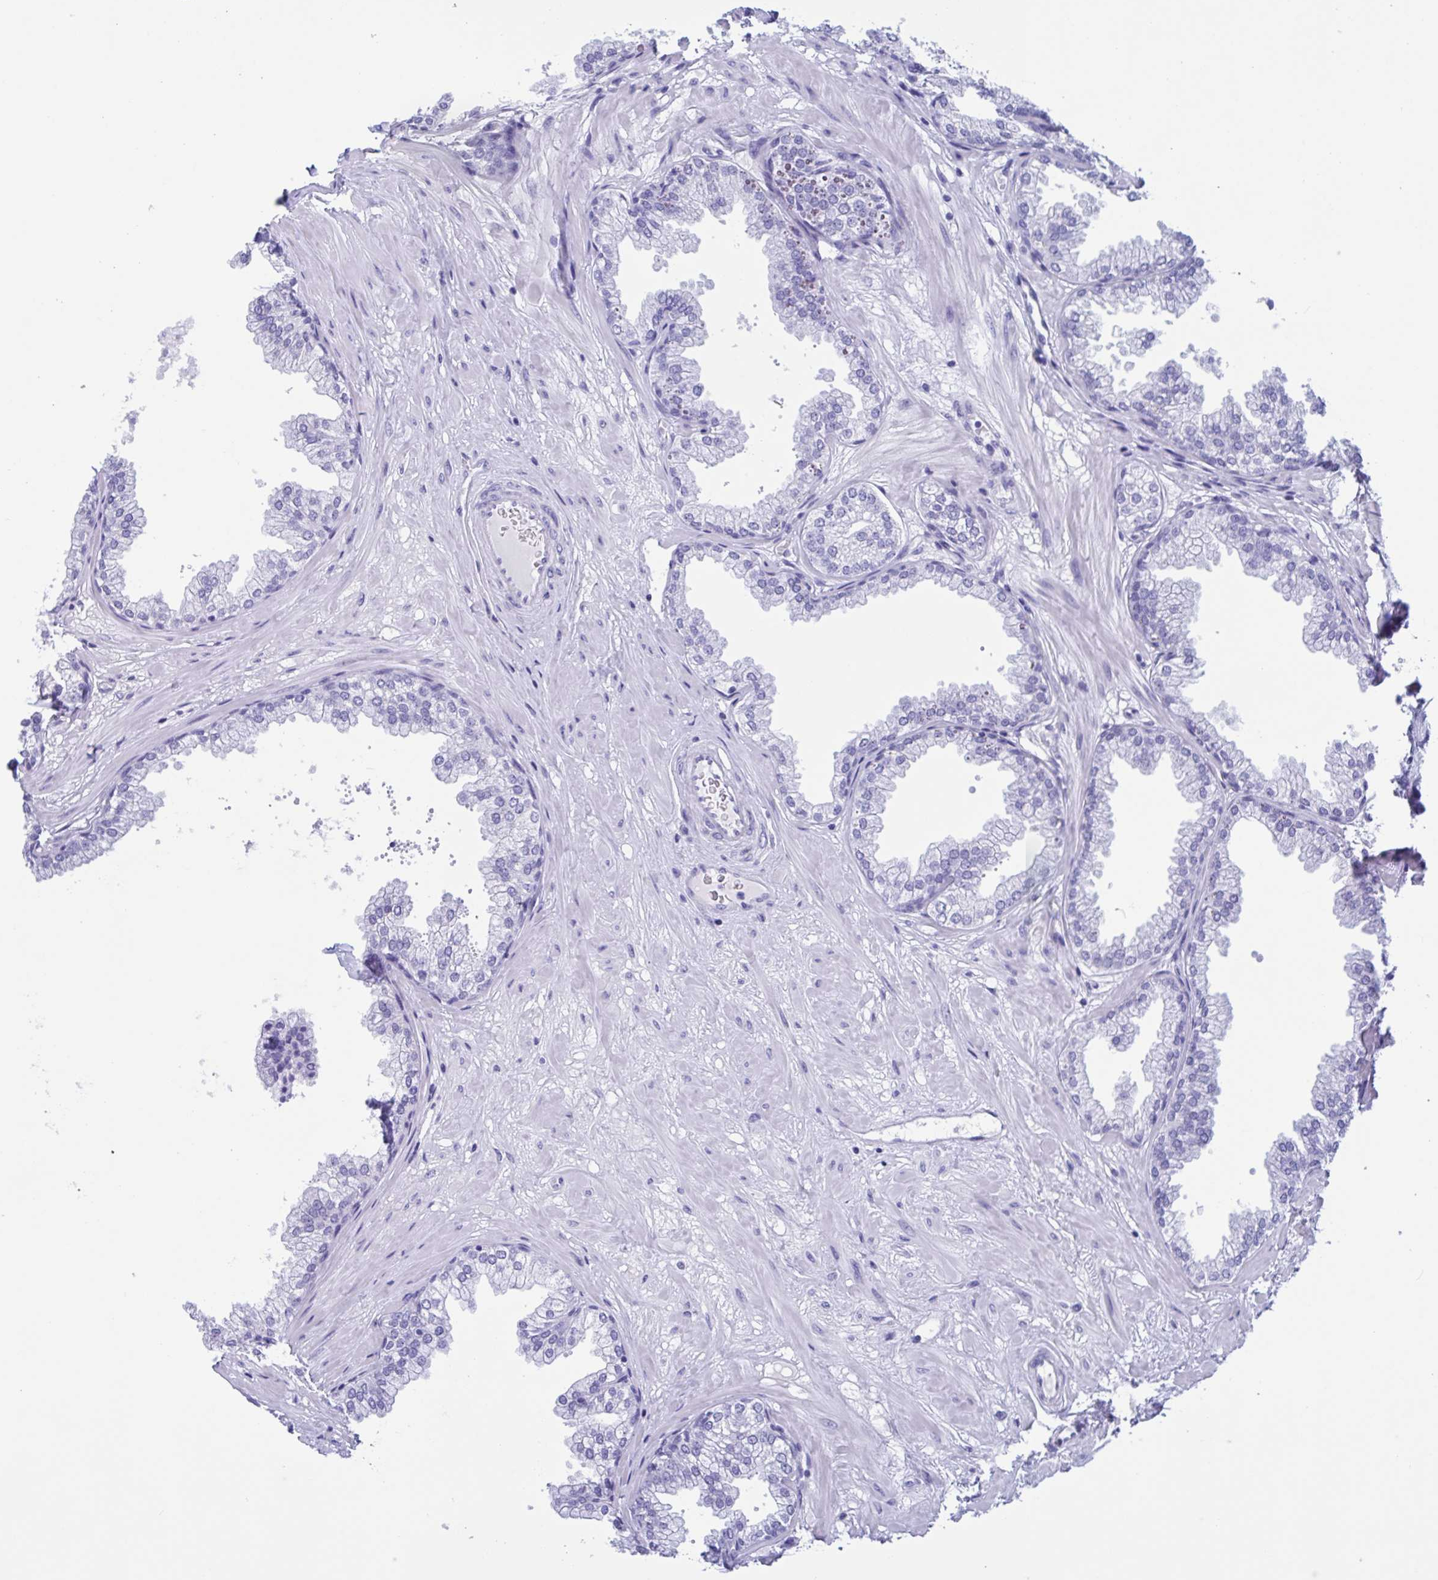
{"staining": {"intensity": "negative", "quantity": "none", "location": "none"}, "tissue": "prostate", "cell_type": "Glandular cells", "image_type": "normal", "snomed": [{"axis": "morphology", "description": "Normal tissue, NOS"}, {"axis": "topography", "description": "Prostate"}], "caption": "The photomicrograph reveals no significant positivity in glandular cells of prostate. The staining was performed using DAB (3,3'-diaminobenzidine) to visualize the protein expression in brown, while the nuclei were stained in blue with hematoxylin (Magnification: 20x).", "gene": "ZNF850", "patient": {"sex": "male", "age": 37}}